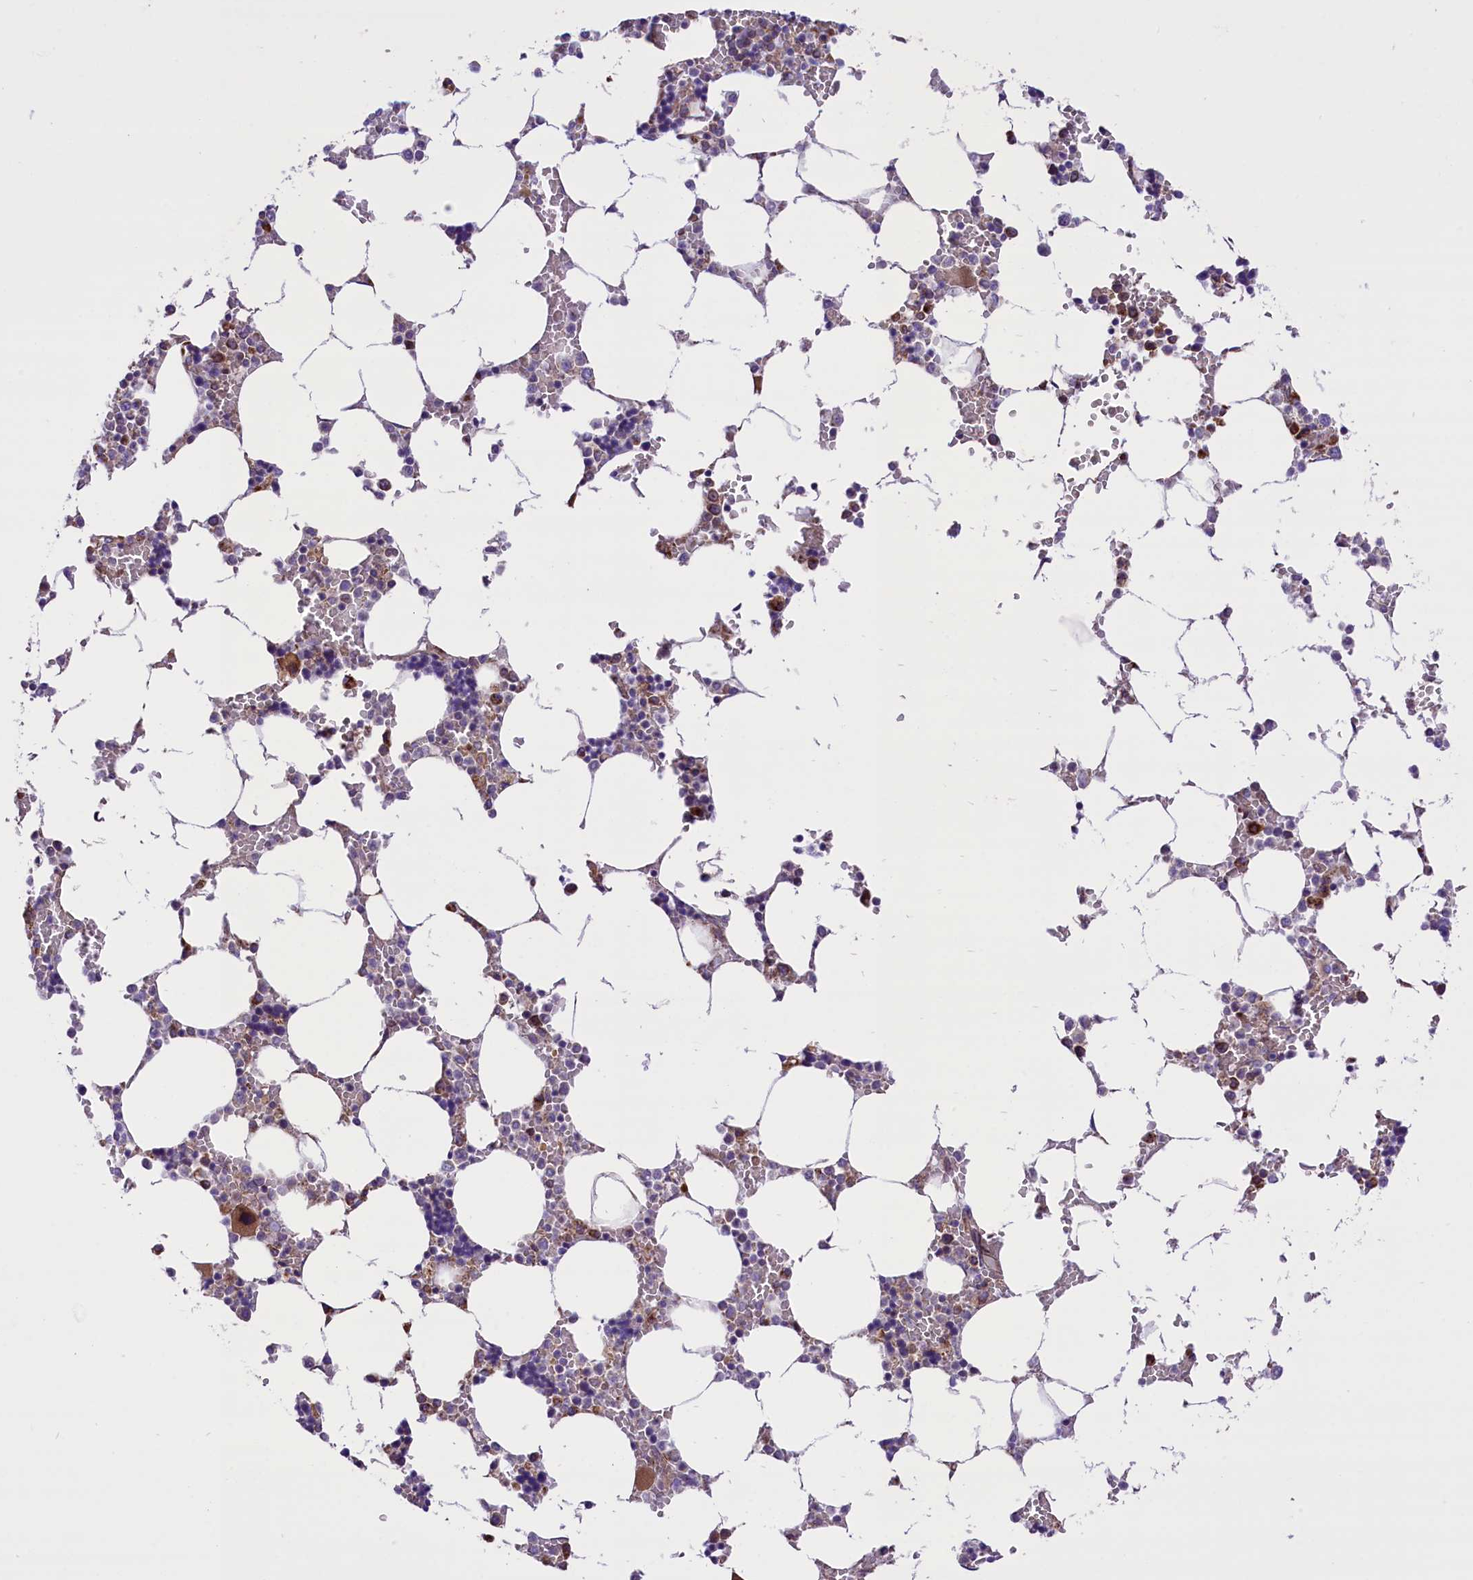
{"staining": {"intensity": "moderate", "quantity": "25%-75%", "location": "cytoplasmic/membranous"}, "tissue": "bone marrow", "cell_type": "Hematopoietic cells", "image_type": "normal", "snomed": [{"axis": "morphology", "description": "Normal tissue, NOS"}, {"axis": "topography", "description": "Bone marrow"}], "caption": "IHC of unremarkable human bone marrow shows medium levels of moderate cytoplasmic/membranous expression in about 25%-75% of hematopoietic cells.", "gene": "PTPRU", "patient": {"sex": "male", "age": 64}}